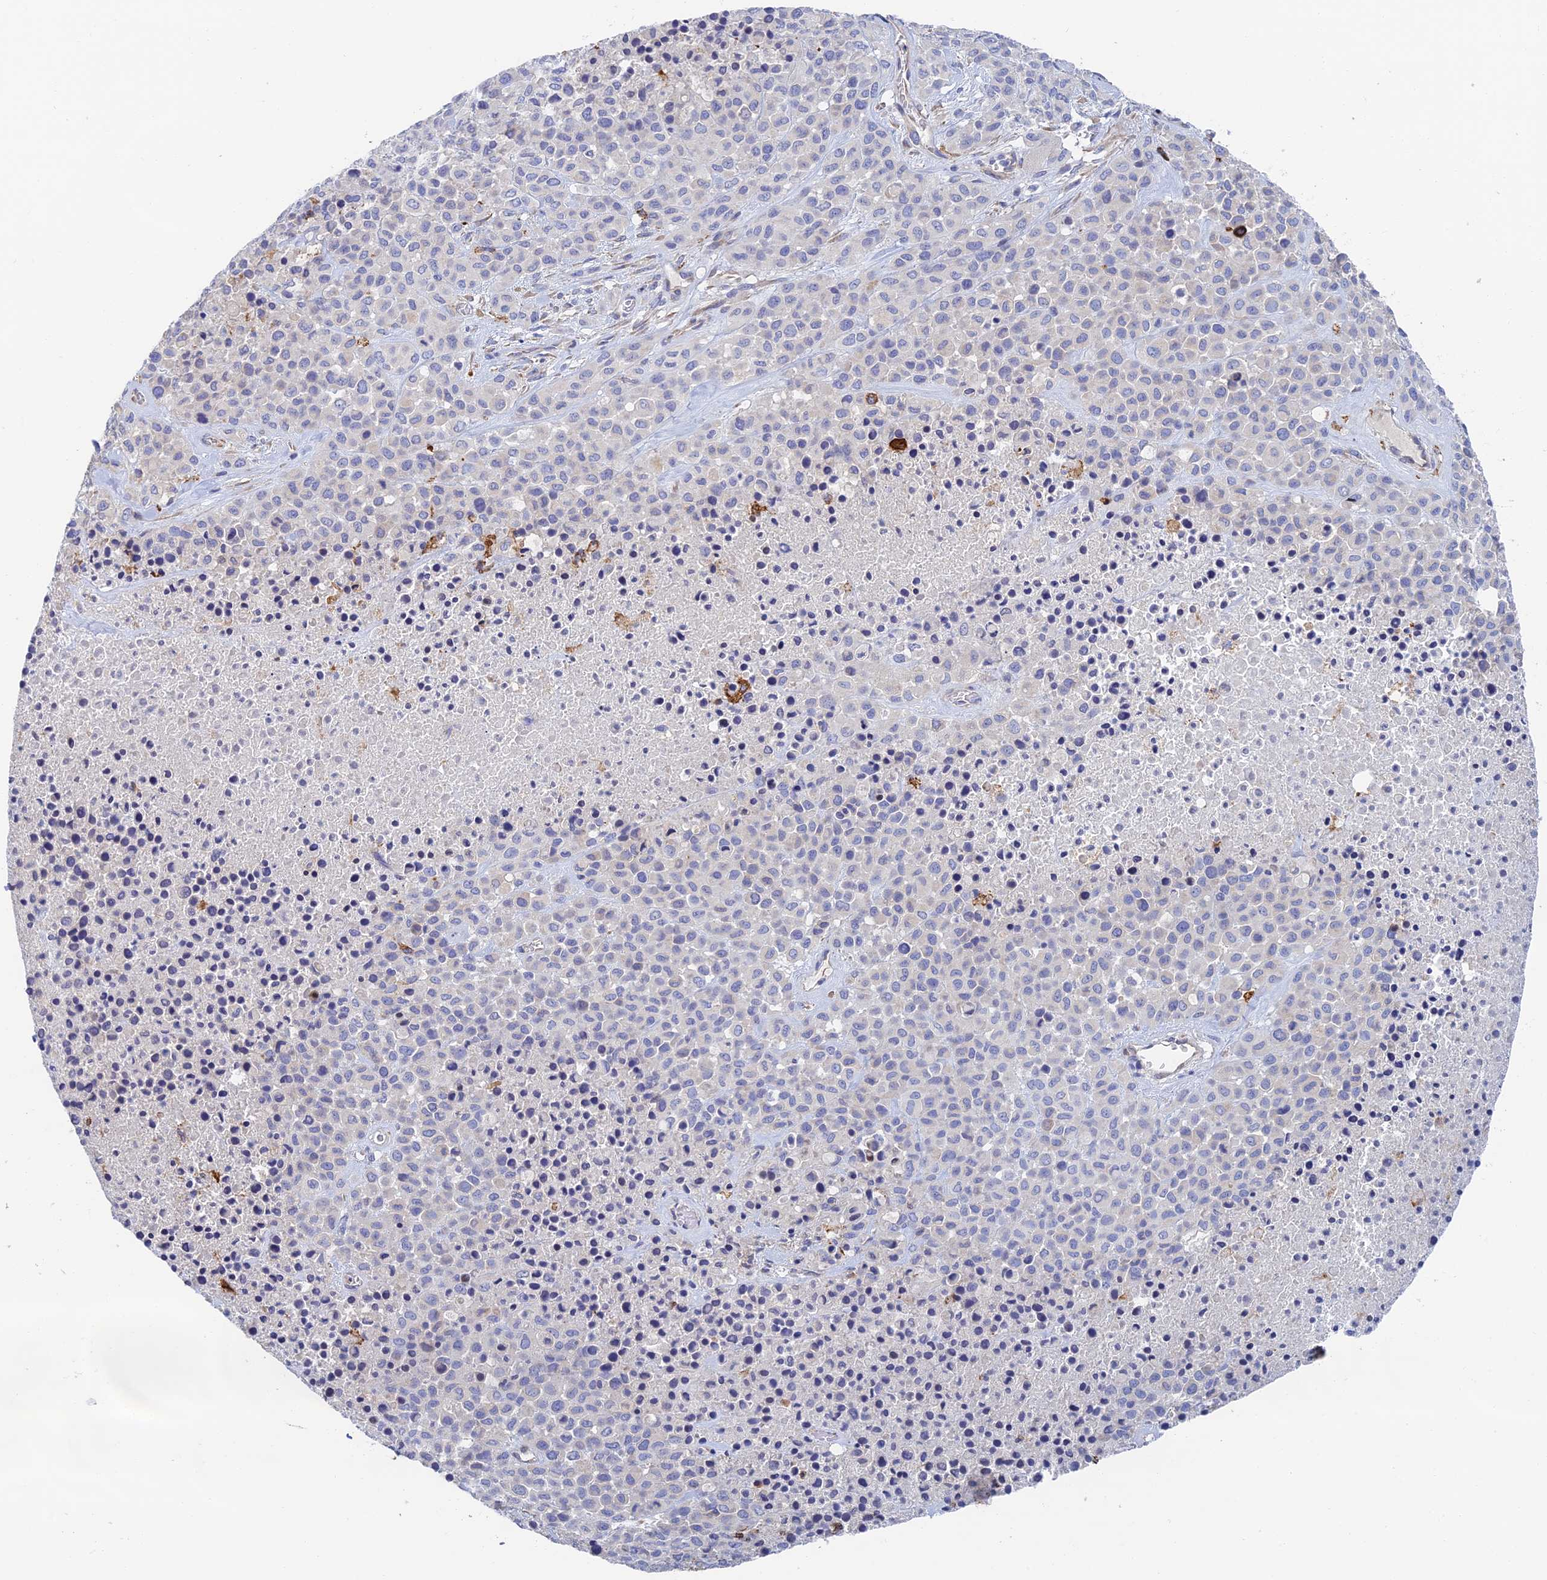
{"staining": {"intensity": "negative", "quantity": "none", "location": "none"}, "tissue": "melanoma", "cell_type": "Tumor cells", "image_type": "cancer", "snomed": [{"axis": "morphology", "description": "Malignant melanoma, Metastatic site"}, {"axis": "topography", "description": "Skin"}], "caption": "DAB (3,3'-diaminobenzidine) immunohistochemical staining of melanoma displays no significant positivity in tumor cells. (IHC, brightfield microscopy, high magnification).", "gene": "RPGRIP1L", "patient": {"sex": "female", "age": 81}}